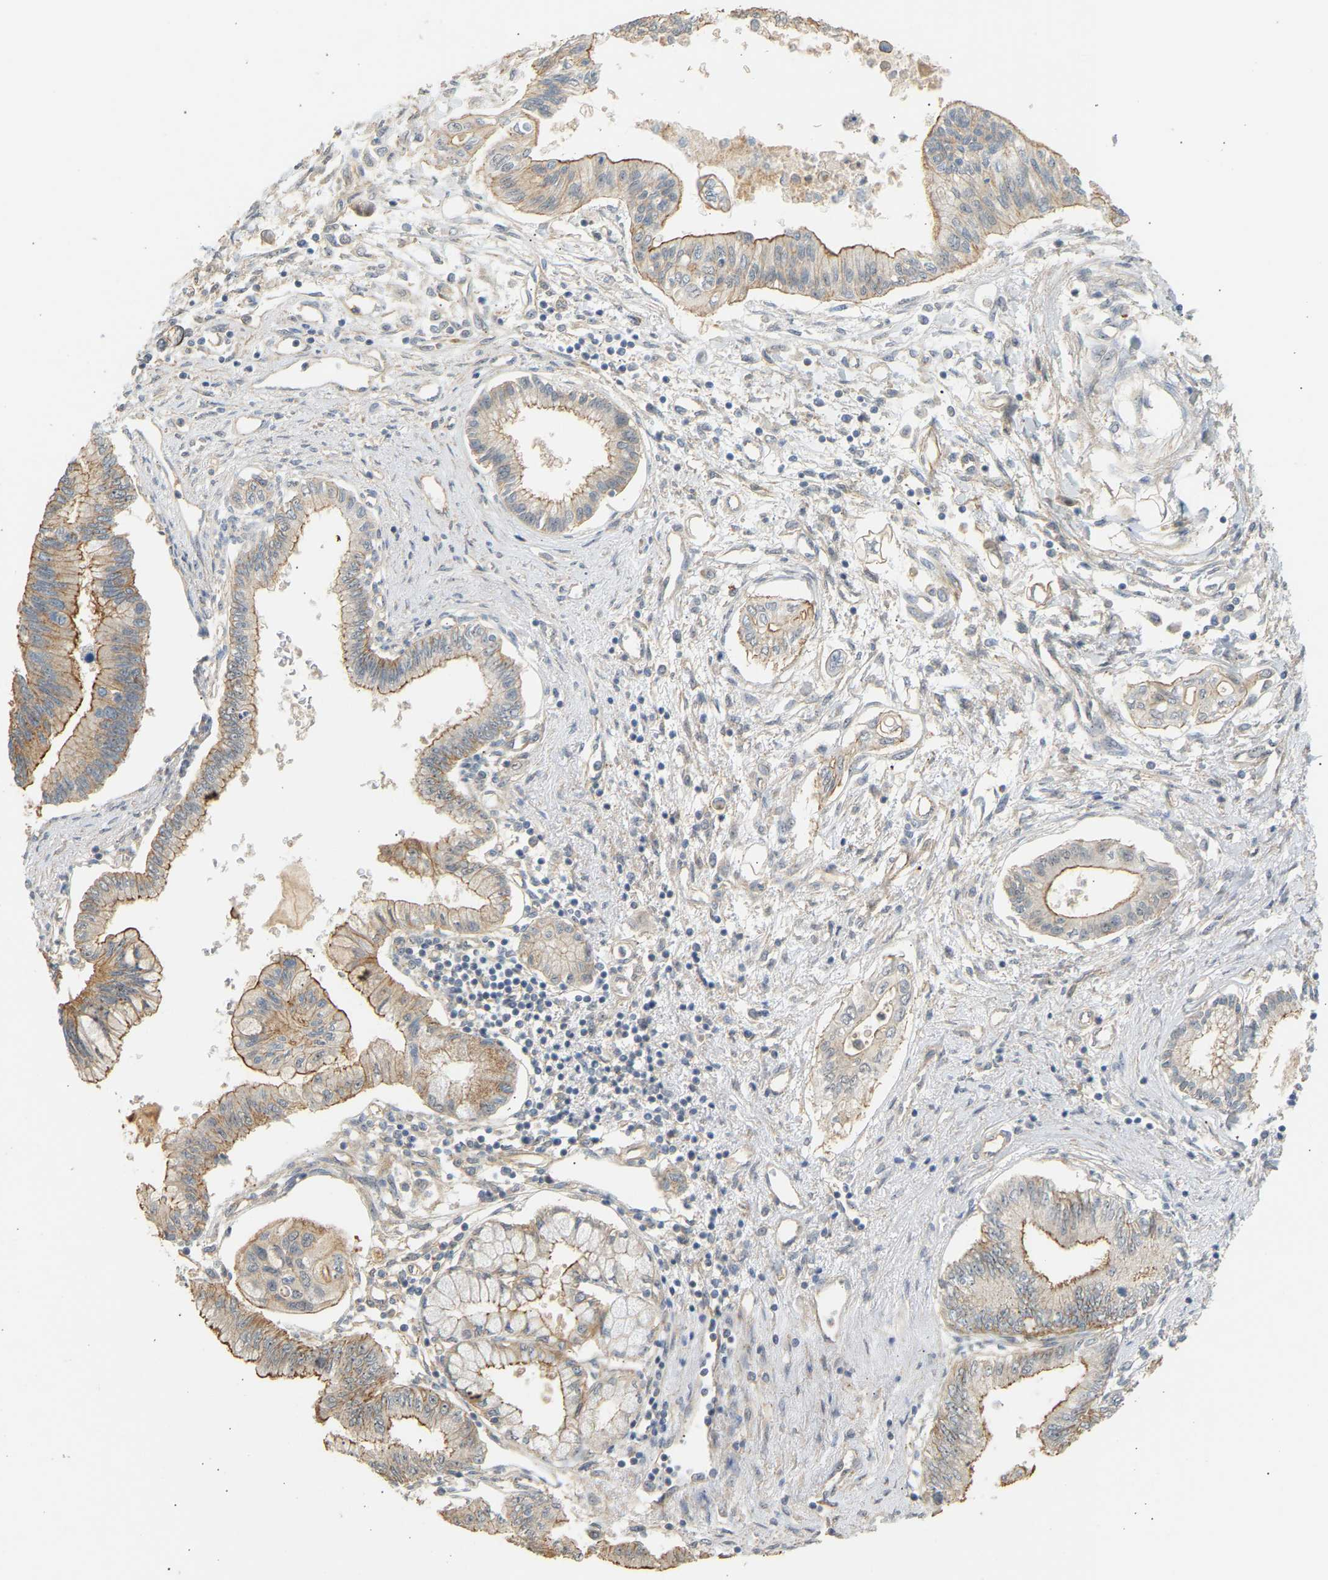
{"staining": {"intensity": "moderate", "quantity": "<25%", "location": "cytoplasmic/membranous"}, "tissue": "pancreatic cancer", "cell_type": "Tumor cells", "image_type": "cancer", "snomed": [{"axis": "morphology", "description": "Adenocarcinoma, NOS"}, {"axis": "topography", "description": "Pancreas"}], "caption": "An image showing moderate cytoplasmic/membranous staining in approximately <25% of tumor cells in pancreatic cancer, as visualized by brown immunohistochemical staining.", "gene": "RGL1", "patient": {"sex": "female", "age": 77}}